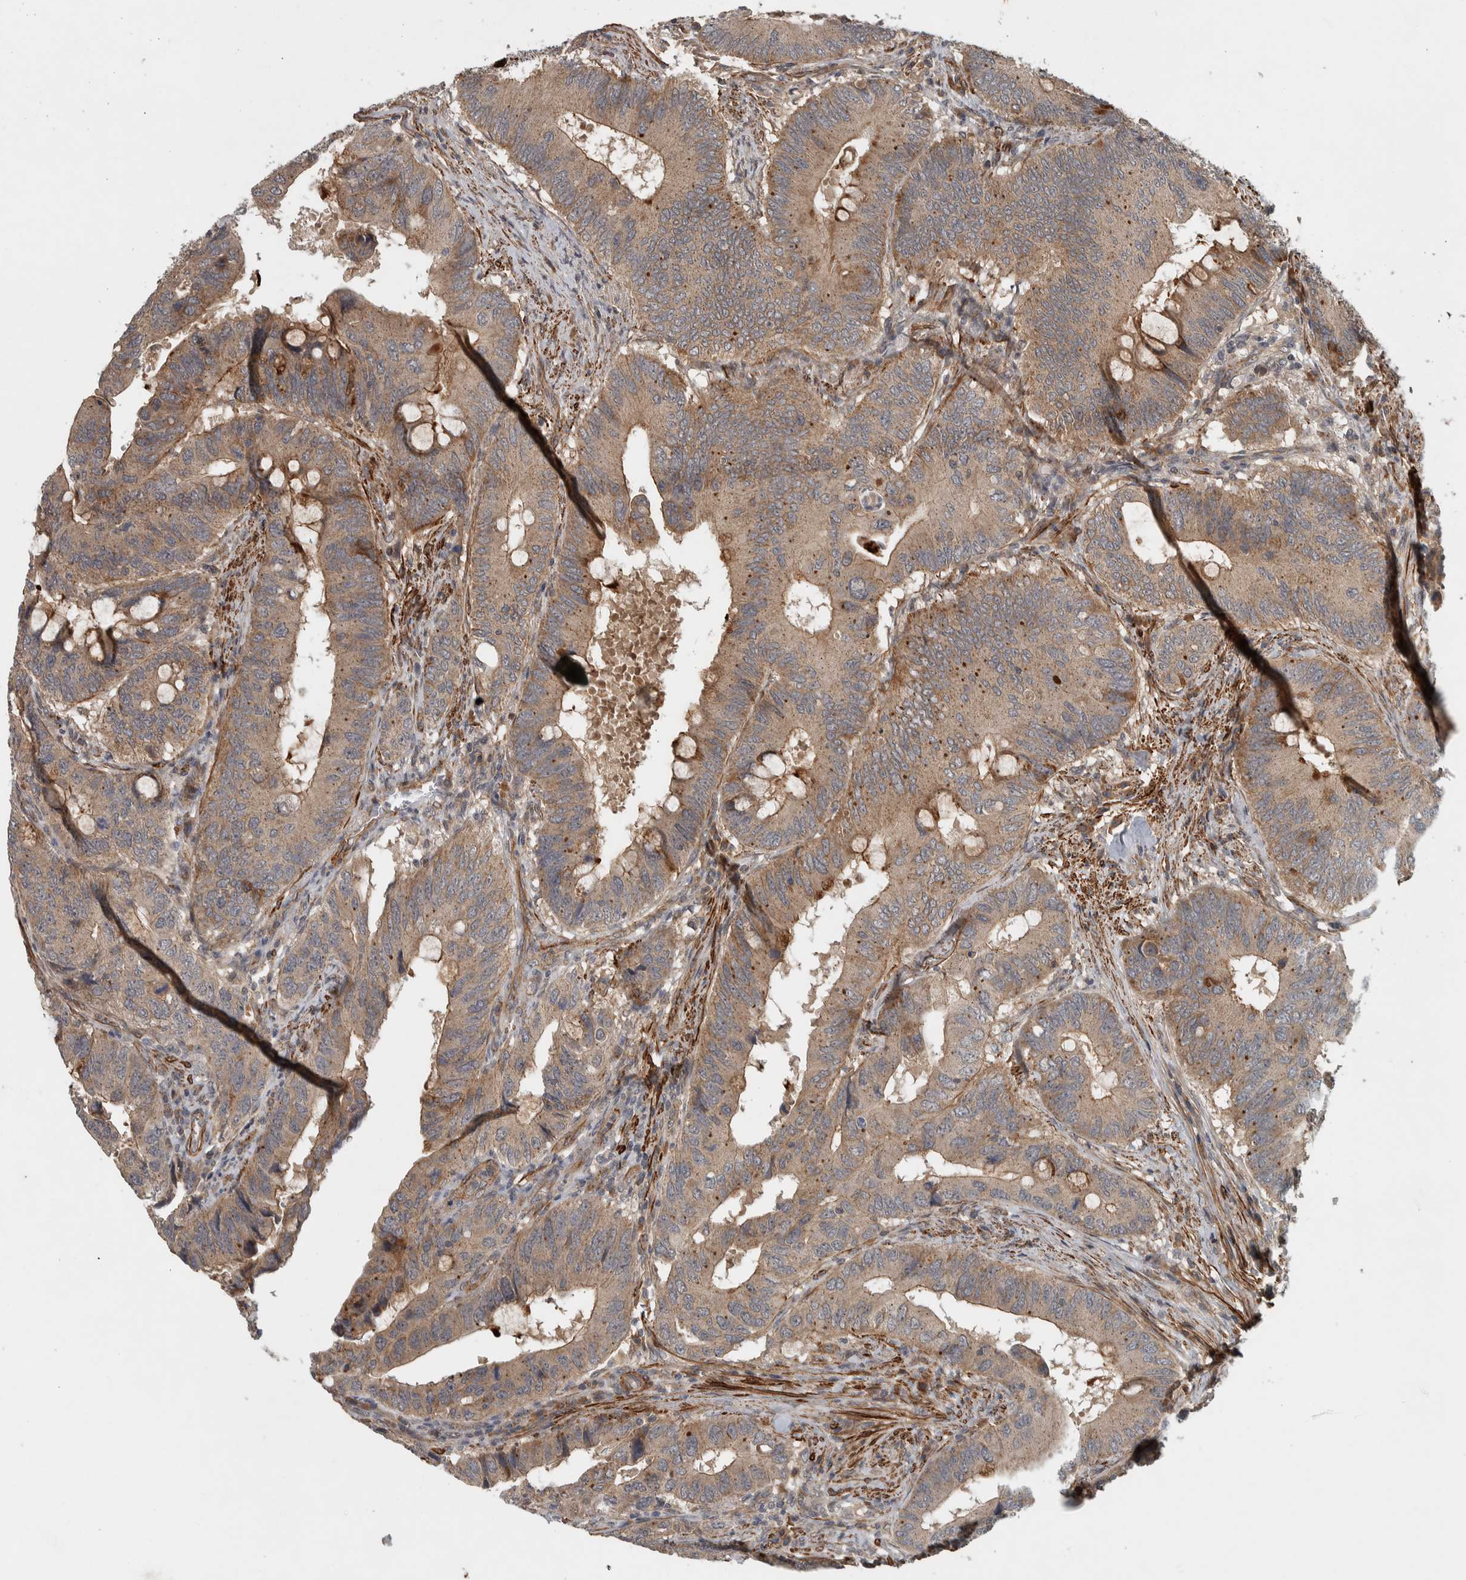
{"staining": {"intensity": "moderate", "quantity": ">75%", "location": "cytoplasmic/membranous"}, "tissue": "colorectal cancer", "cell_type": "Tumor cells", "image_type": "cancer", "snomed": [{"axis": "morphology", "description": "Adenocarcinoma, NOS"}, {"axis": "topography", "description": "Colon"}], "caption": "This is an image of immunohistochemistry (IHC) staining of colorectal cancer (adenocarcinoma), which shows moderate positivity in the cytoplasmic/membranous of tumor cells.", "gene": "LBHD1", "patient": {"sex": "male", "age": 71}}